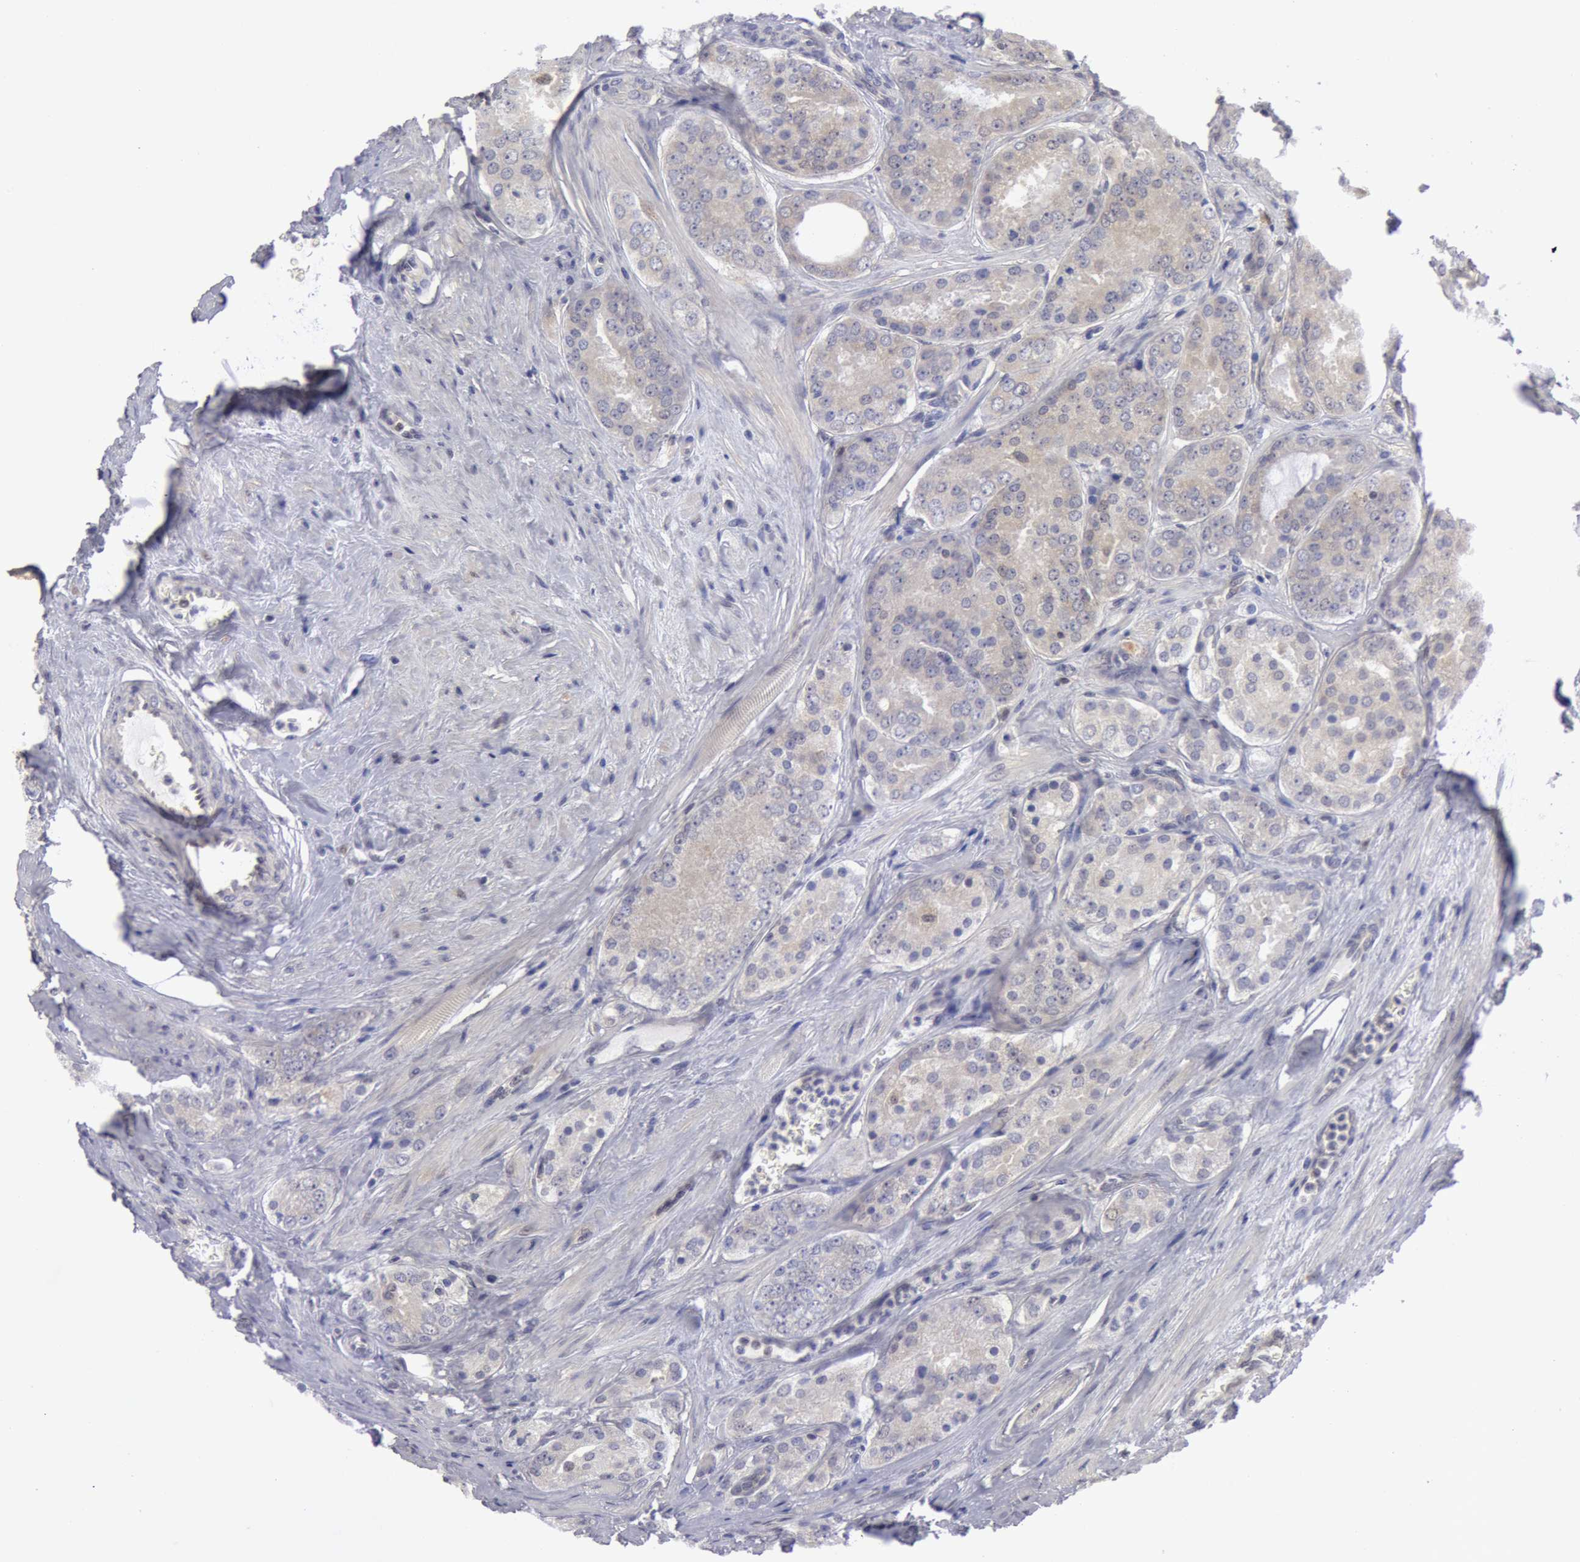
{"staining": {"intensity": "negative", "quantity": "none", "location": "none"}, "tissue": "prostate cancer", "cell_type": "Tumor cells", "image_type": "cancer", "snomed": [{"axis": "morphology", "description": "Adenocarcinoma, Medium grade"}, {"axis": "topography", "description": "Prostate"}], "caption": "Immunohistochemical staining of human medium-grade adenocarcinoma (prostate) displays no significant positivity in tumor cells.", "gene": "TXNRD1", "patient": {"sex": "male", "age": 60}}